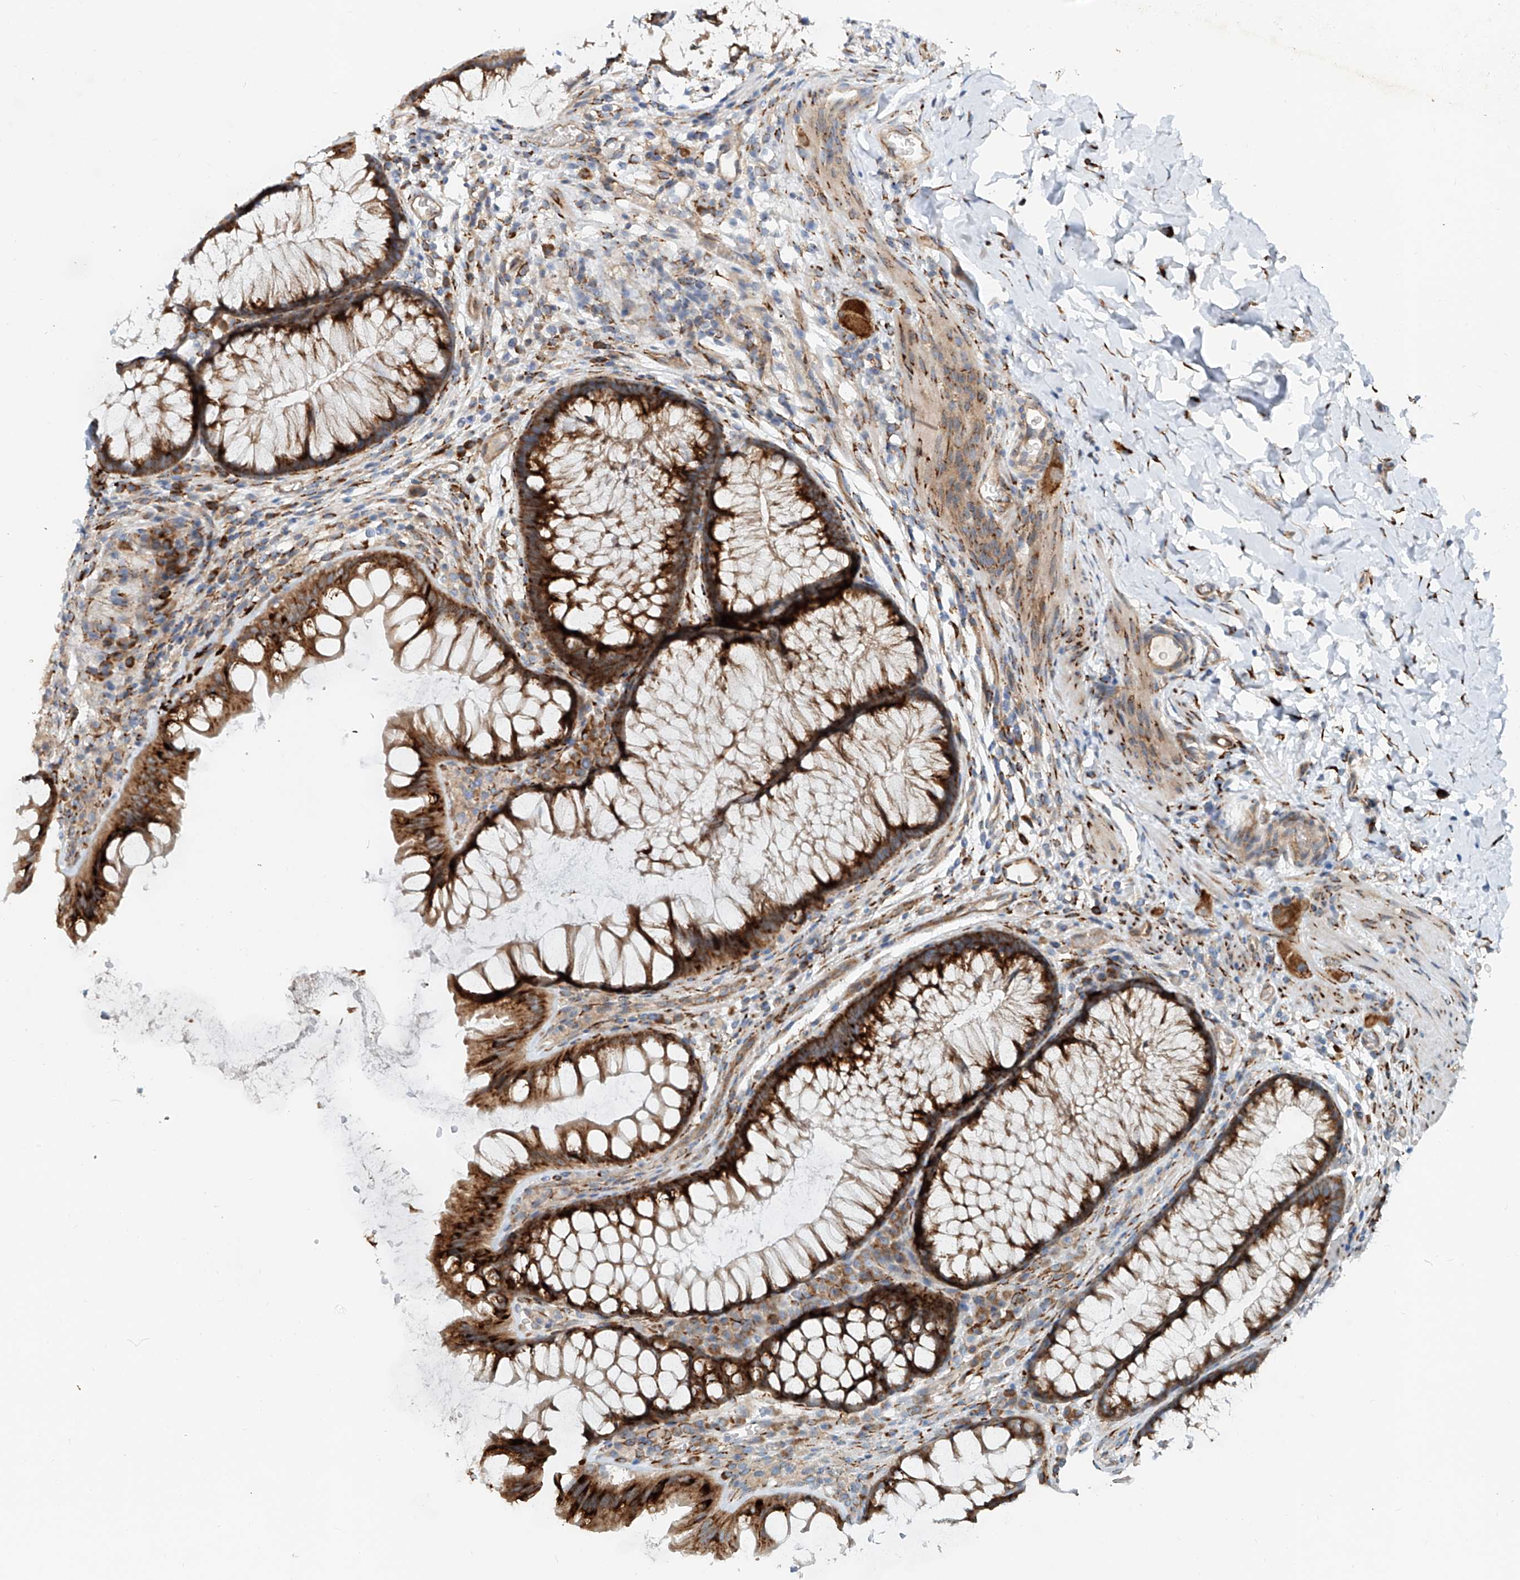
{"staining": {"intensity": "moderate", "quantity": ">75%", "location": "cytoplasmic/membranous"}, "tissue": "colon", "cell_type": "Endothelial cells", "image_type": "normal", "snomed": [{"axis": "morphology", "description": "Normal tissue, NOS"}, {"axis": "topography", "description": "Colon"}], "caption": "DAB immunohistochemical staining of normal colon shows moderate cytoplasmic/membranous protein positivity in approximately >75% of endothelial cells.", "gene": "SNAP29", "patient": {"sex": "female", "age": 62}}